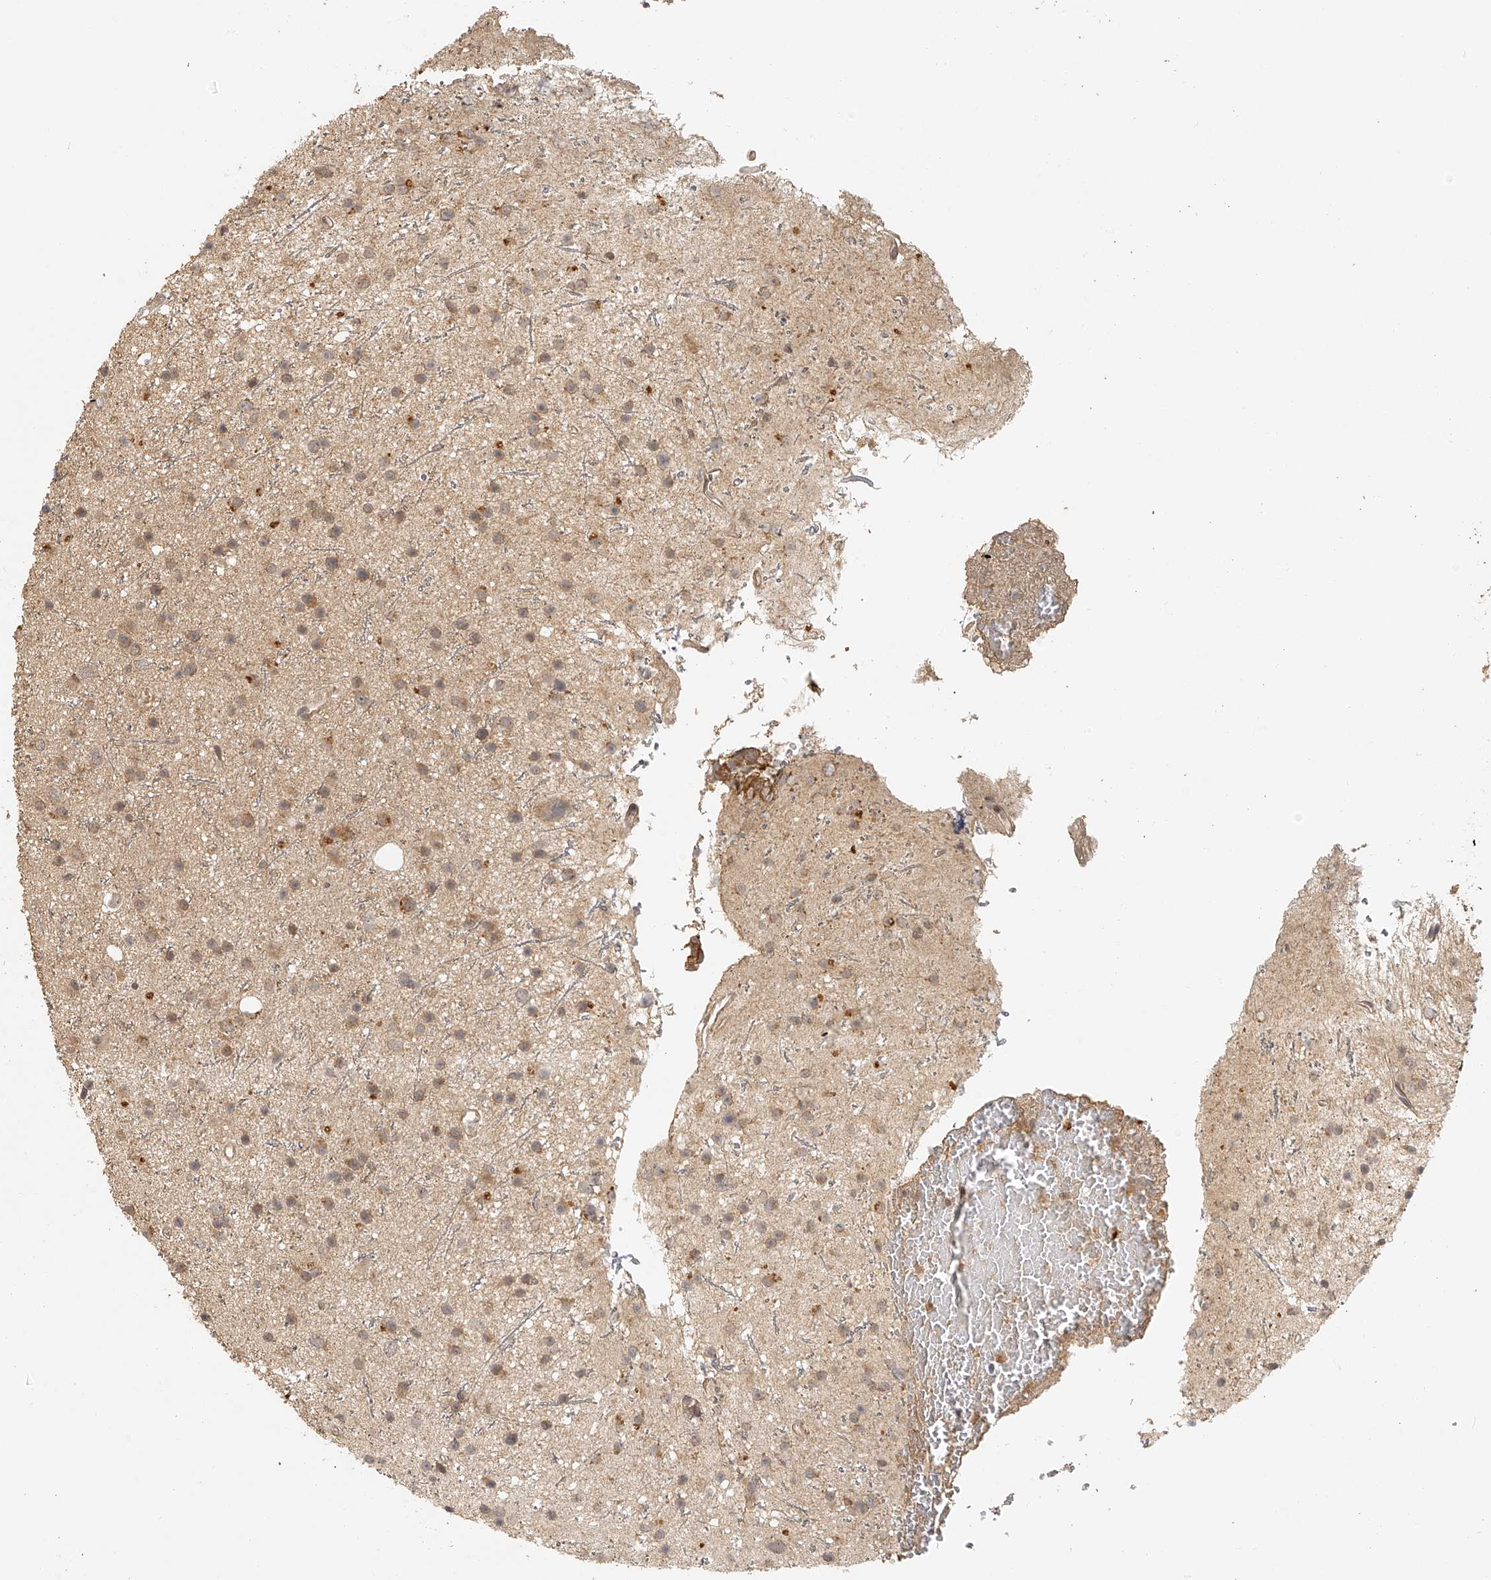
{"staining": {"intensity": "weak", "quantity": "25%-75%", "location": "cytoplasmic/membranous"}, "tissue": "glioma", "cell_type": "Tumor cells", "image_type": "cancer", "snomed": [{"axis": "morphology", "description": "Glioma, malignant, Low grade"}, {"axis": "topography", "description": "Cerebral cortex"}], "caption": "There is low levels of weak cytoplasmic/membranous expression in tumor cells of glioma, as demonstrated by immunohistochemical staining (brown color).", "gene": "BCL2L11", "patient": {"sex": "female", "age": 39}}